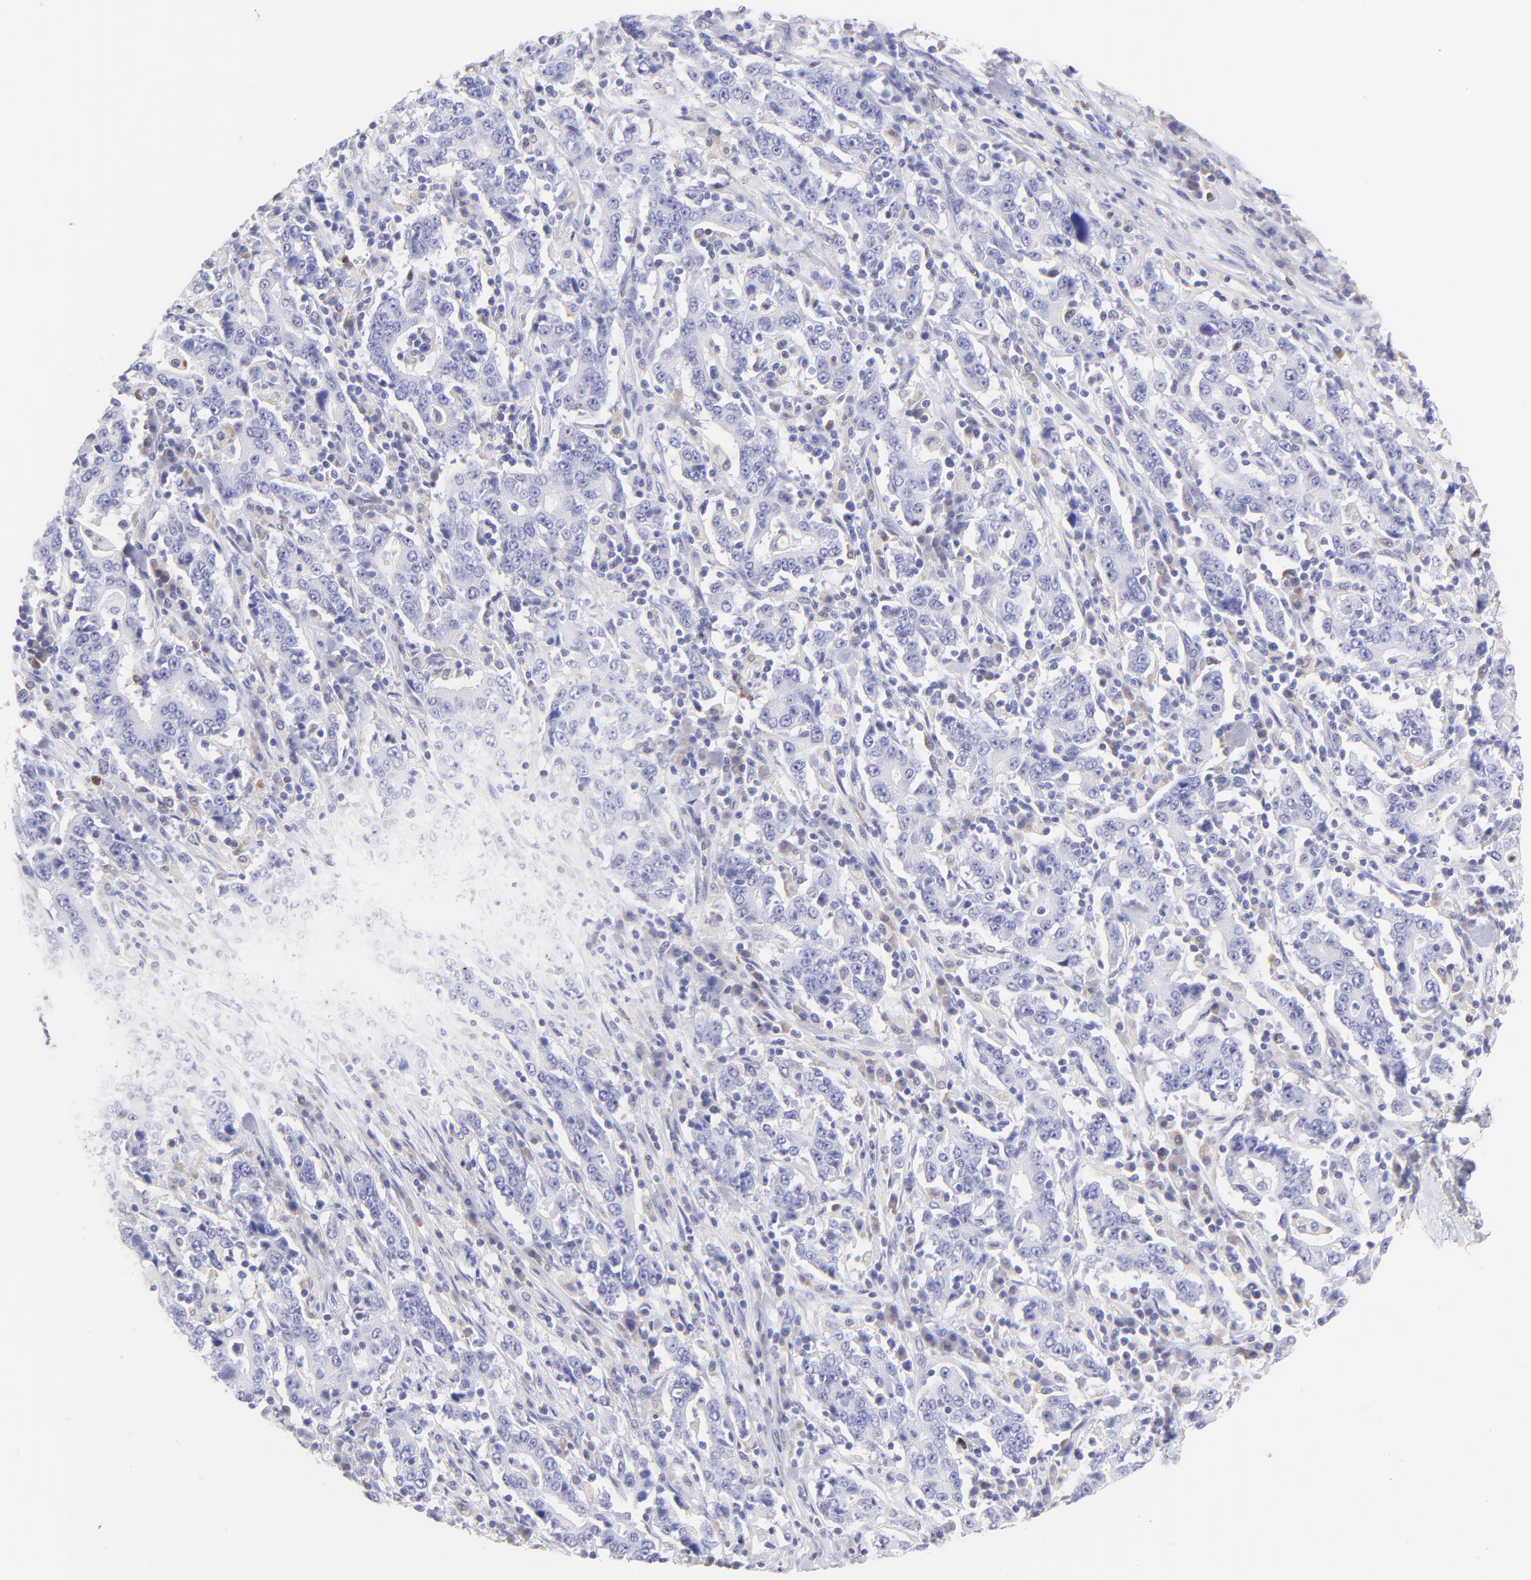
{"staining": {"intensity": "negative", "quantity": "none", "location": "none"}, "tissue": "stomach cancer", "cell_type": "Tumor cells", "image_type": "cancer", "snomed": [{"axis": "morphology", "description": "Normal tissue, NOS"}, {"axis": "morphology", "description": "Adenocarcinoma, NOS"}, {"axis": "topography", "description": "Stomach, upper"}, {"axis": "topography", "description": "Stomach"}], "caption": "High power microscopy histopathology image of an immunohistochemistry photomicrograph of stomach cancer (adenocarcinoma), revealing no significant staining in tumor cells.", "gene": "IRAG2", "patient": {"sex": "male", "age": 59}}